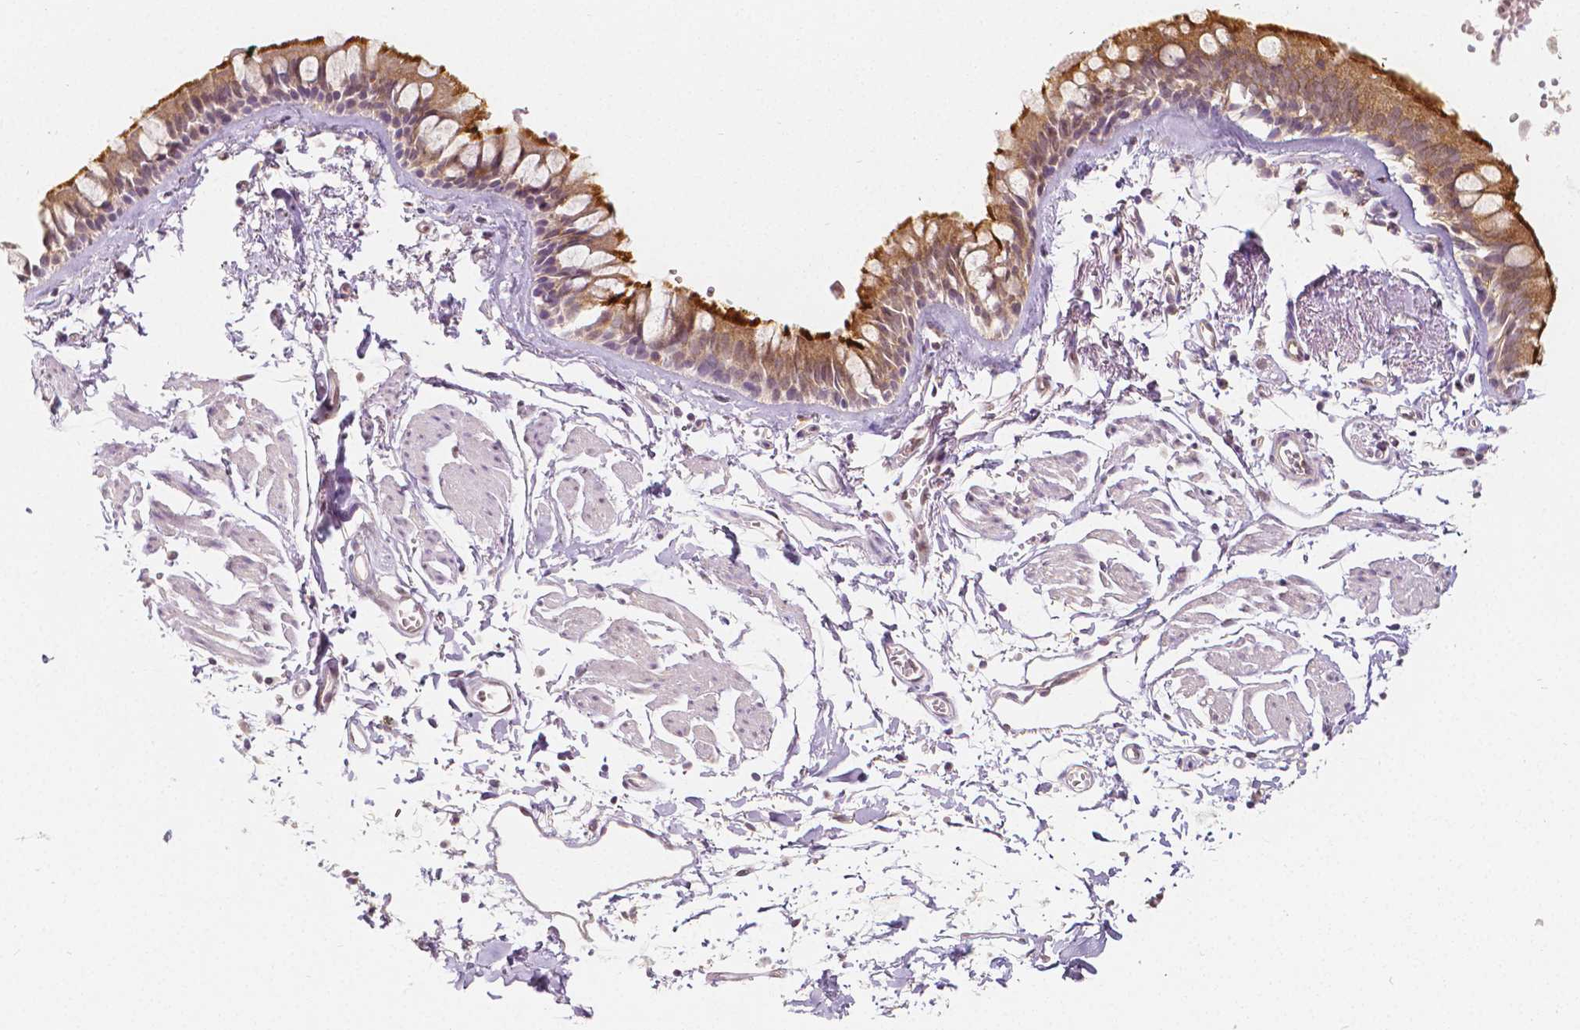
{"staining": {"intensity": "moderate", "quantity": ">75%", "location": "cytoplasmic/membranous,nuclear"}, "tissue": "bronchus", "cell_type": "Respiratory epithelial cells", "image_type": "normal", "snomed": [{"axis": "morphology", "description": "Normal tissue, NOS"}, {"axis": "topography", "description": "Cartilage tissue"}, {"axis": "topography", "description": "Bronchus"}], "caption": "Brown immunohistochemical staining in benign bronchus reveals moderate cytoplasmic/membranous,nuclear positivity in about >75% of respiratory epithelial cells.", "gene": "NAPRT", "patient": {"sex": "female", "age": 59}}